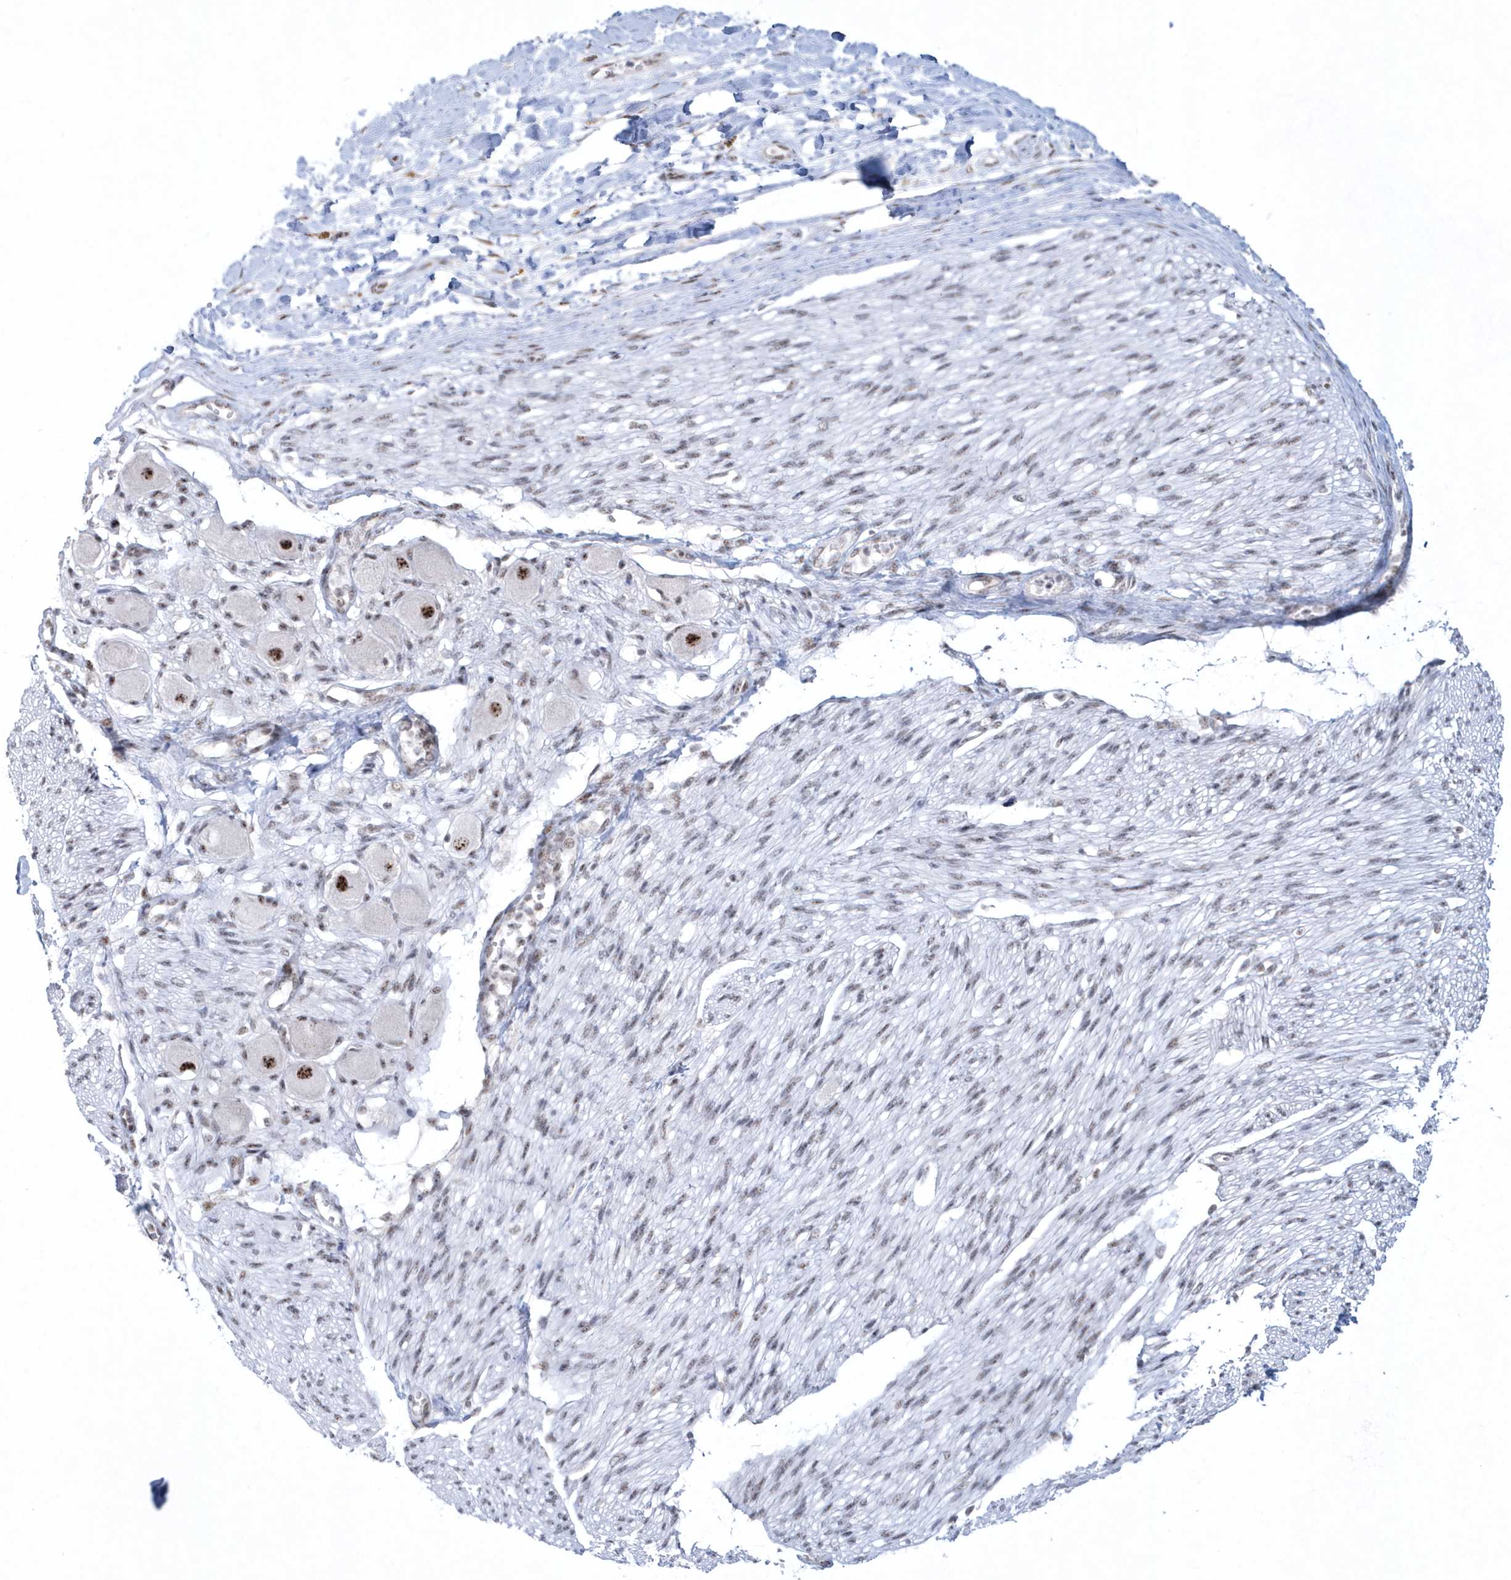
{"staining": {"intensity": "negative", "quantity": "none", "location": "none"}, "tissue": "adipose tissue", "cell_type": "Adipocytes", "image_type": "normal", "snomed": [{"axis": "morphology", "description": "Normal tissue, NOS"}, {"axis": "topography", "description": "Kidney"}, {"axis": "topography", "description": "Peripheral nerve tissue"}], "caption": "Unremarkable adipose tissue was stained to show a protein in brown. There is no significant staining in adipocytes.", "gene": "KDM6B", "patient": {"sex": "male", "age": 7}}